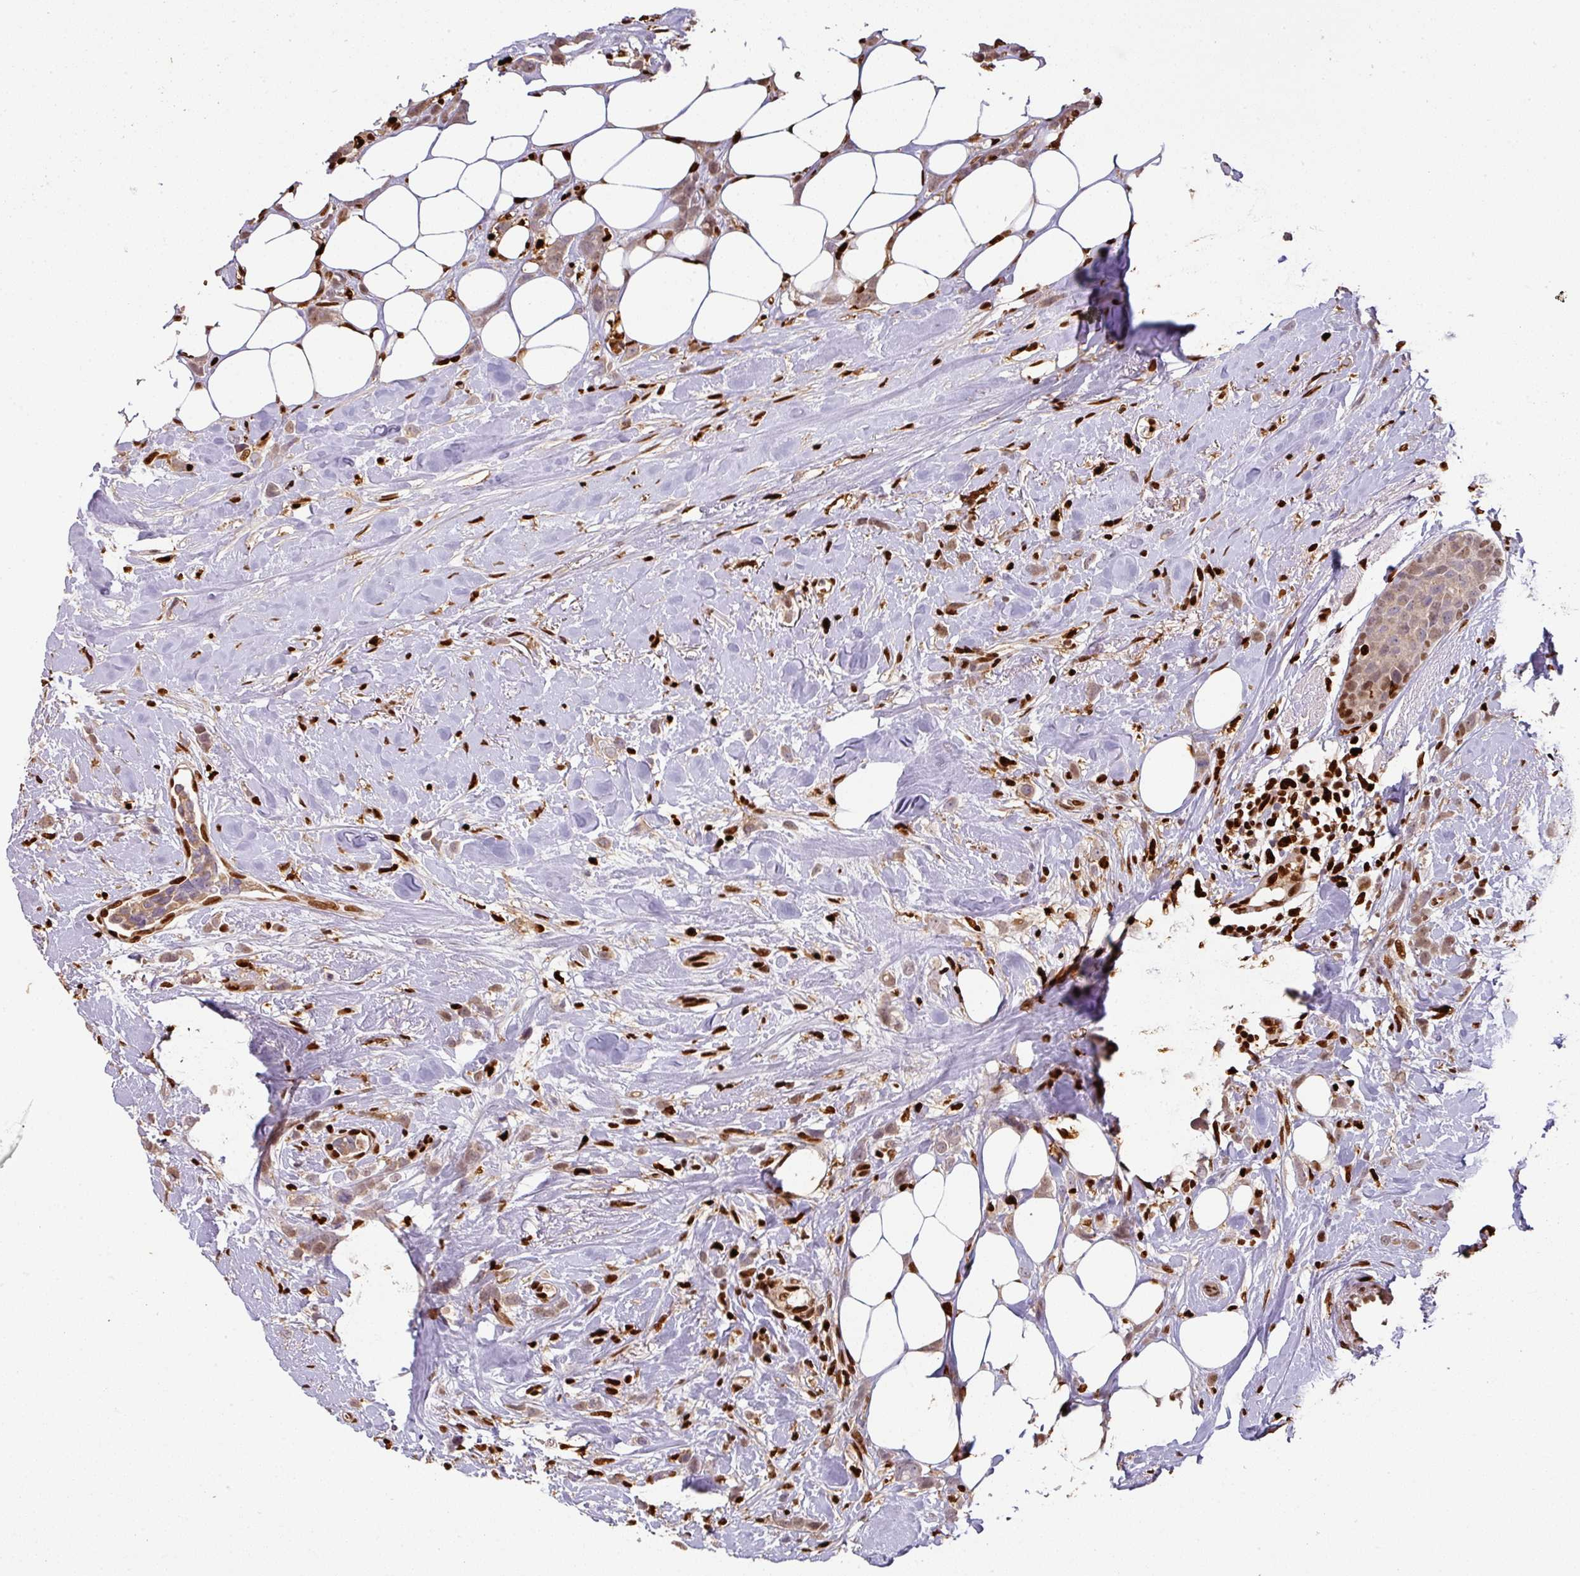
{"staining": {"intensity": "moderate", "quantity": "<25%", "location": "nuclear"}, "tissue": "breast cancer", "cell_type": "Tumor cells", "image_type": "cancer", "snomed": [{"axis": "morphology", "description": "Duct carcinoma"}, {"axis": "topography", "description": "Breast"}], "caption": "A photomicrograph of human breast cancer stained for a protein reveals moderate nuclear brown staining in tumor cells.", "gene": "SAMHD1", "patient": {"sex": "female", "age": 80}}